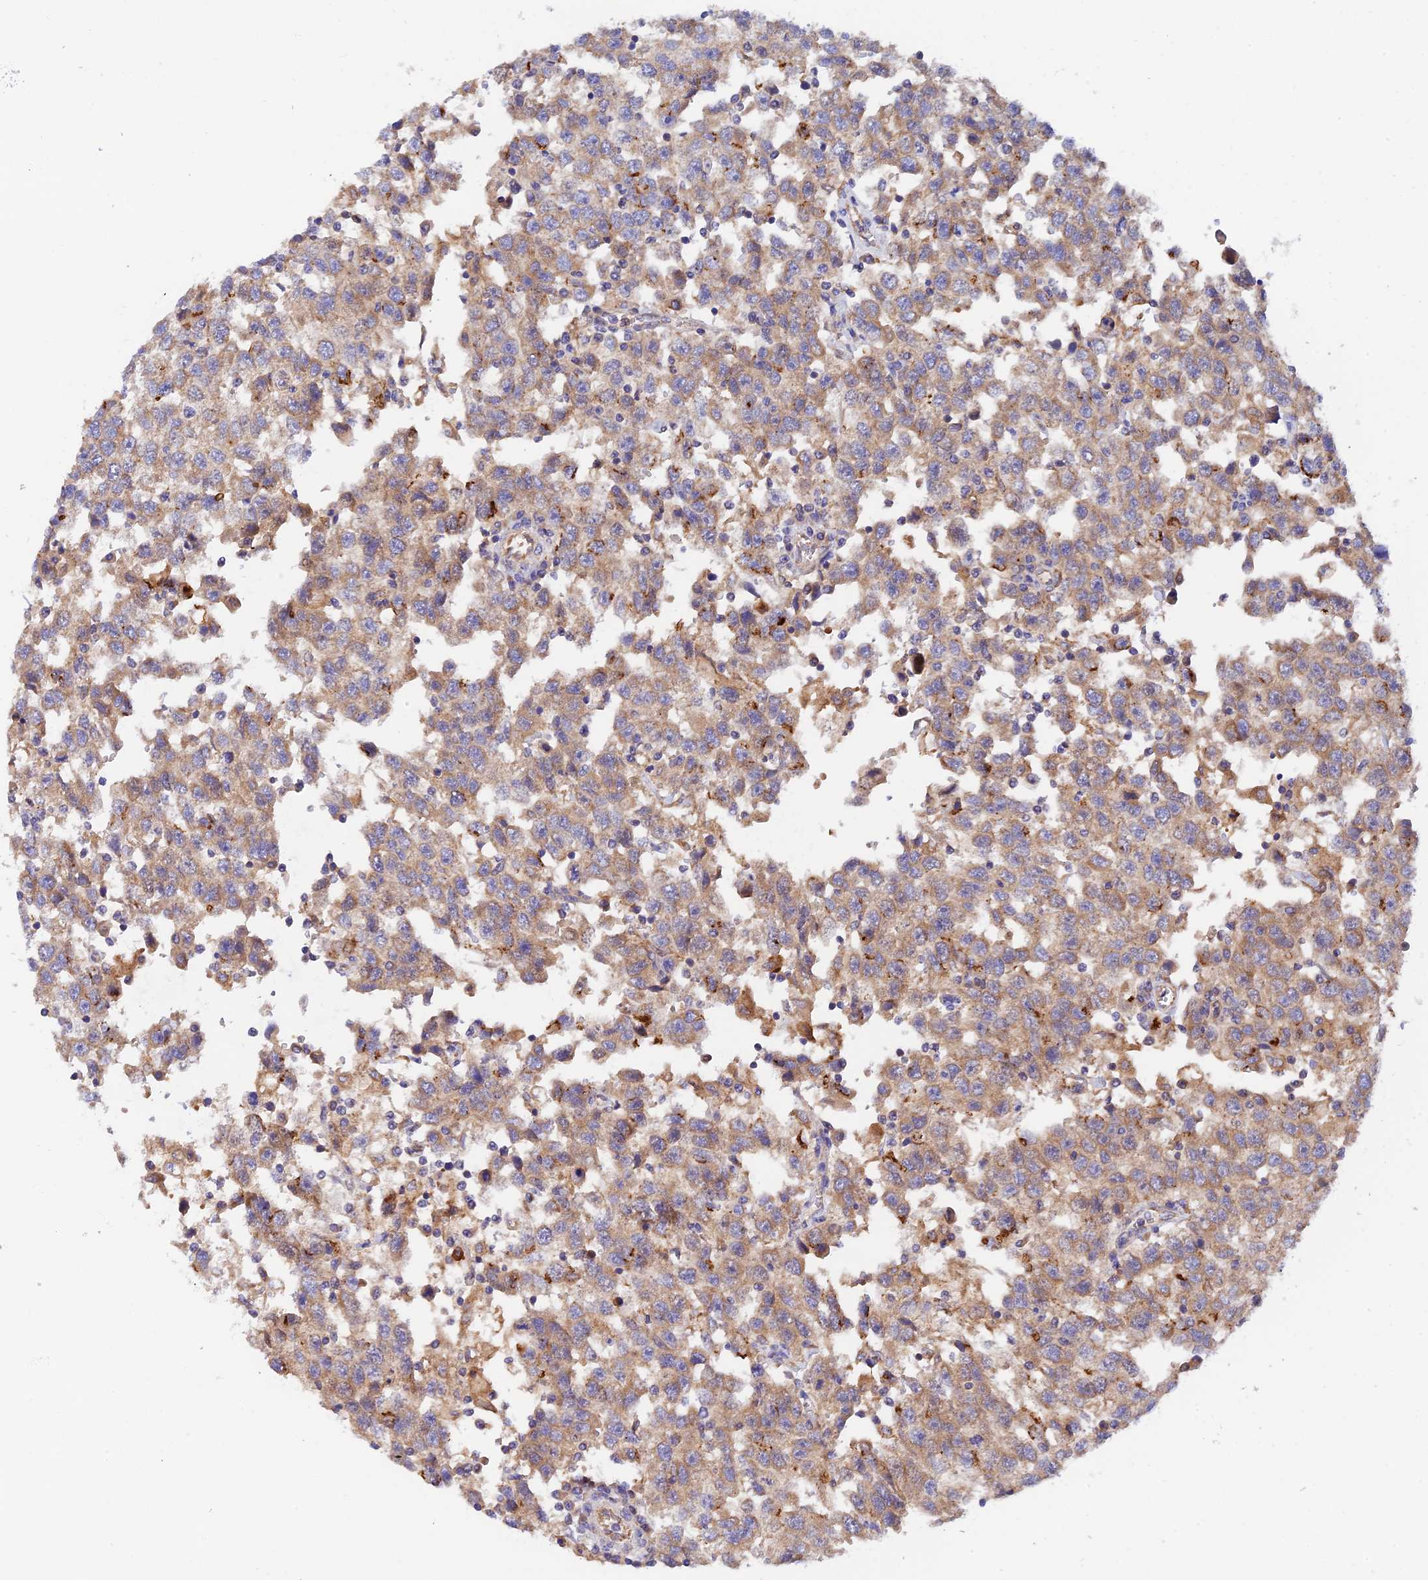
{"staining": {"intensity": "moderate", "quantity": ">75%", "location": "cytoplasmic/membranous"}, "tissue": "testis cancer", "cell_type": "Tumor cells", "image_type": "cancer", "snomed": [{"axis": "morphology", "description": "Seminoma, NOS"}, {"axis": "topography", "description": "Testis"}], "caption": "The immunohistochemical stain shows moderate cytoplasmic/membranous expression in tumor cells of testis cancer tissue.", "gene": "RANBP6", "patient": {"sex": "male", "age": 41}}